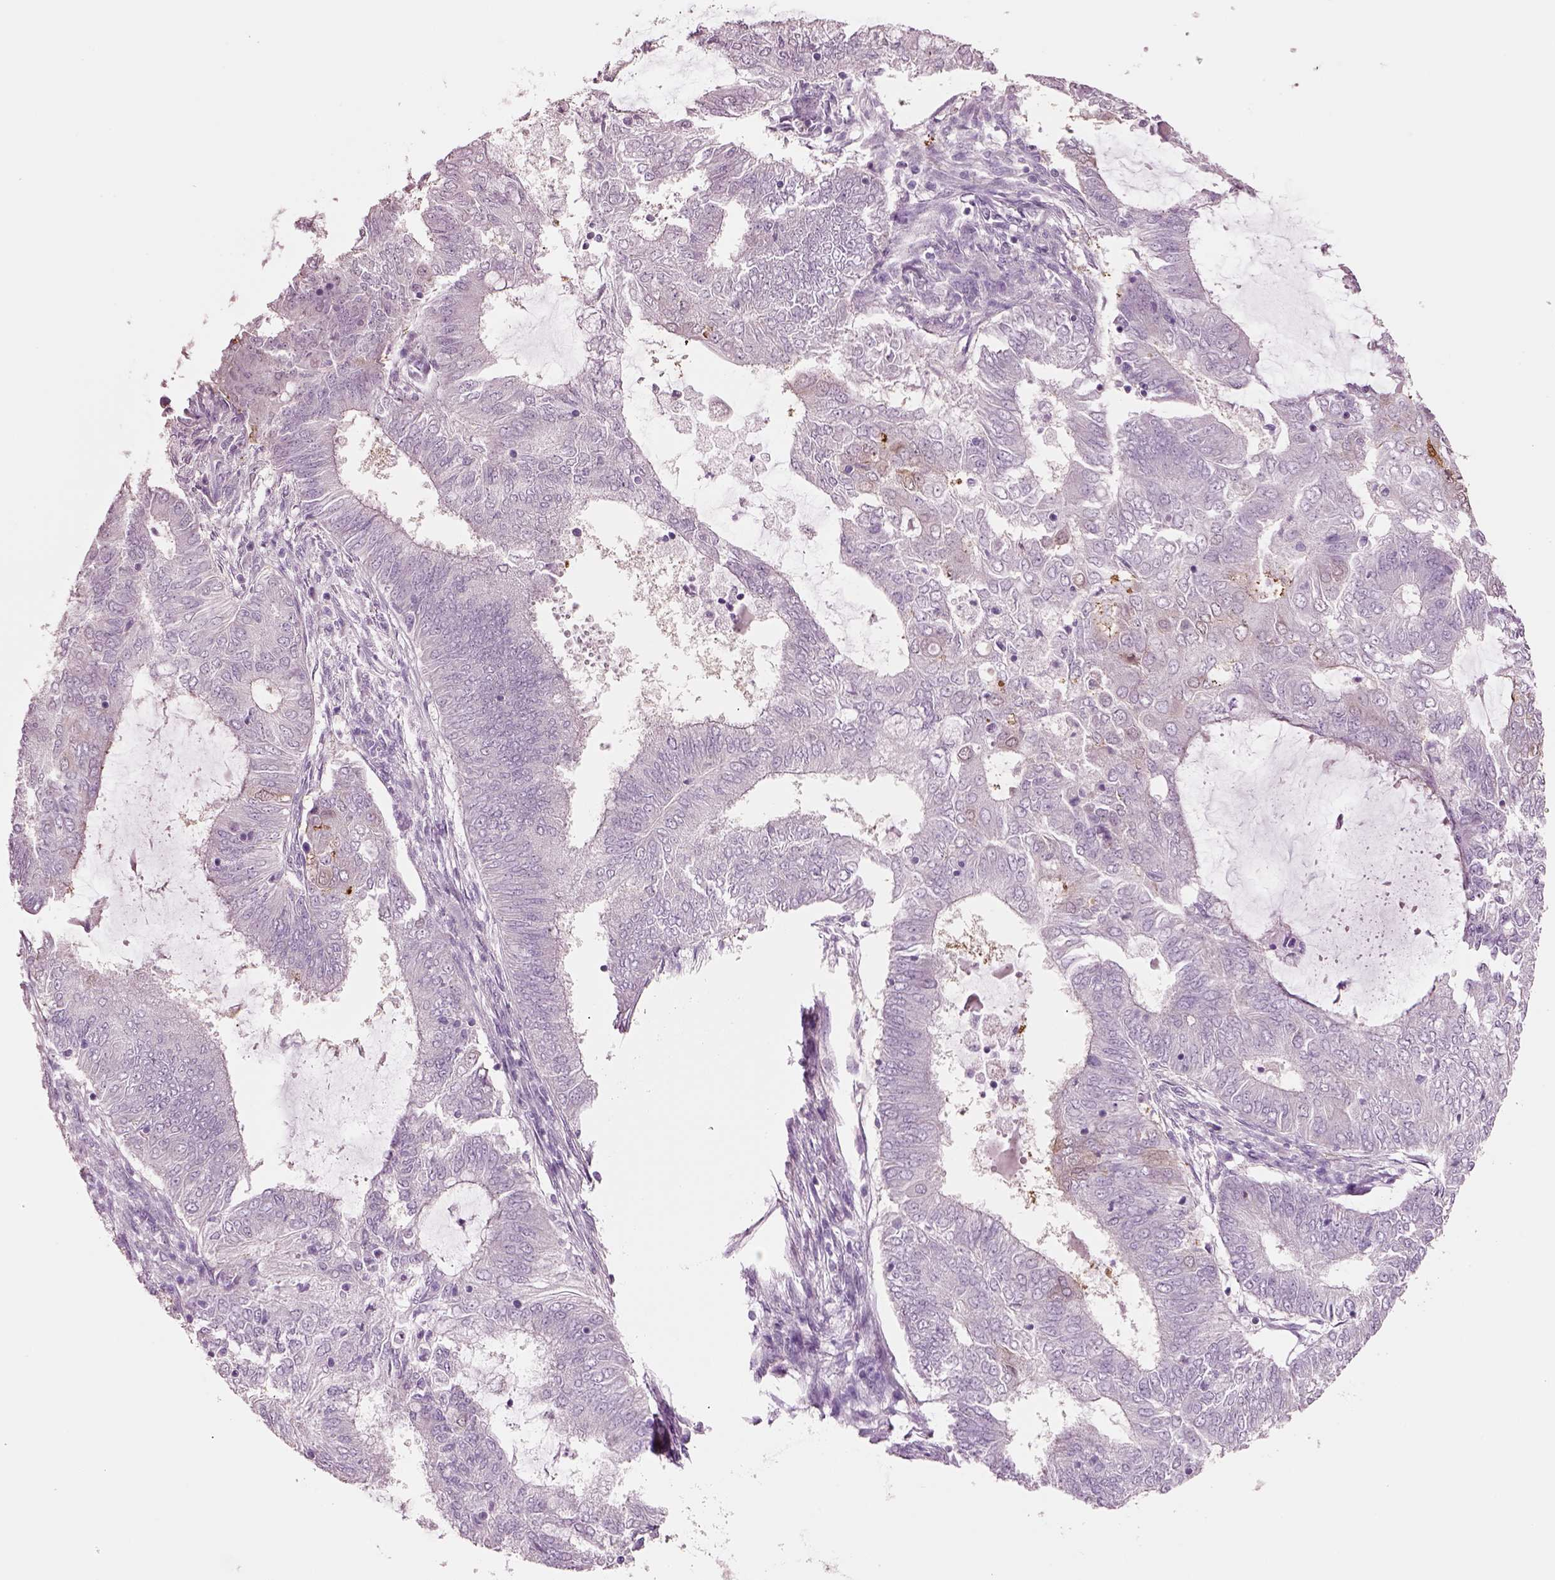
{"staining": {"intensity": "negative", "quantity": "none", "location": "none"}, "tissue": "endometrial cancer", "cell_type": "Tumor cells", "image_type": "cancer", "snomed": [{"axis": "morphology", "description": "Adenocarcinoma, NOS"}, {"axis": "topography", "description": "Endometrium"}], "caption": "DAB (3,3'-diaminobenzidine) immunohistochemical staining of human endometrial adenocarcinoma exhibits no significant positivity in tumor cells.", "gene": "SCML2", "patient": {"sex": "female", "age": 62}}